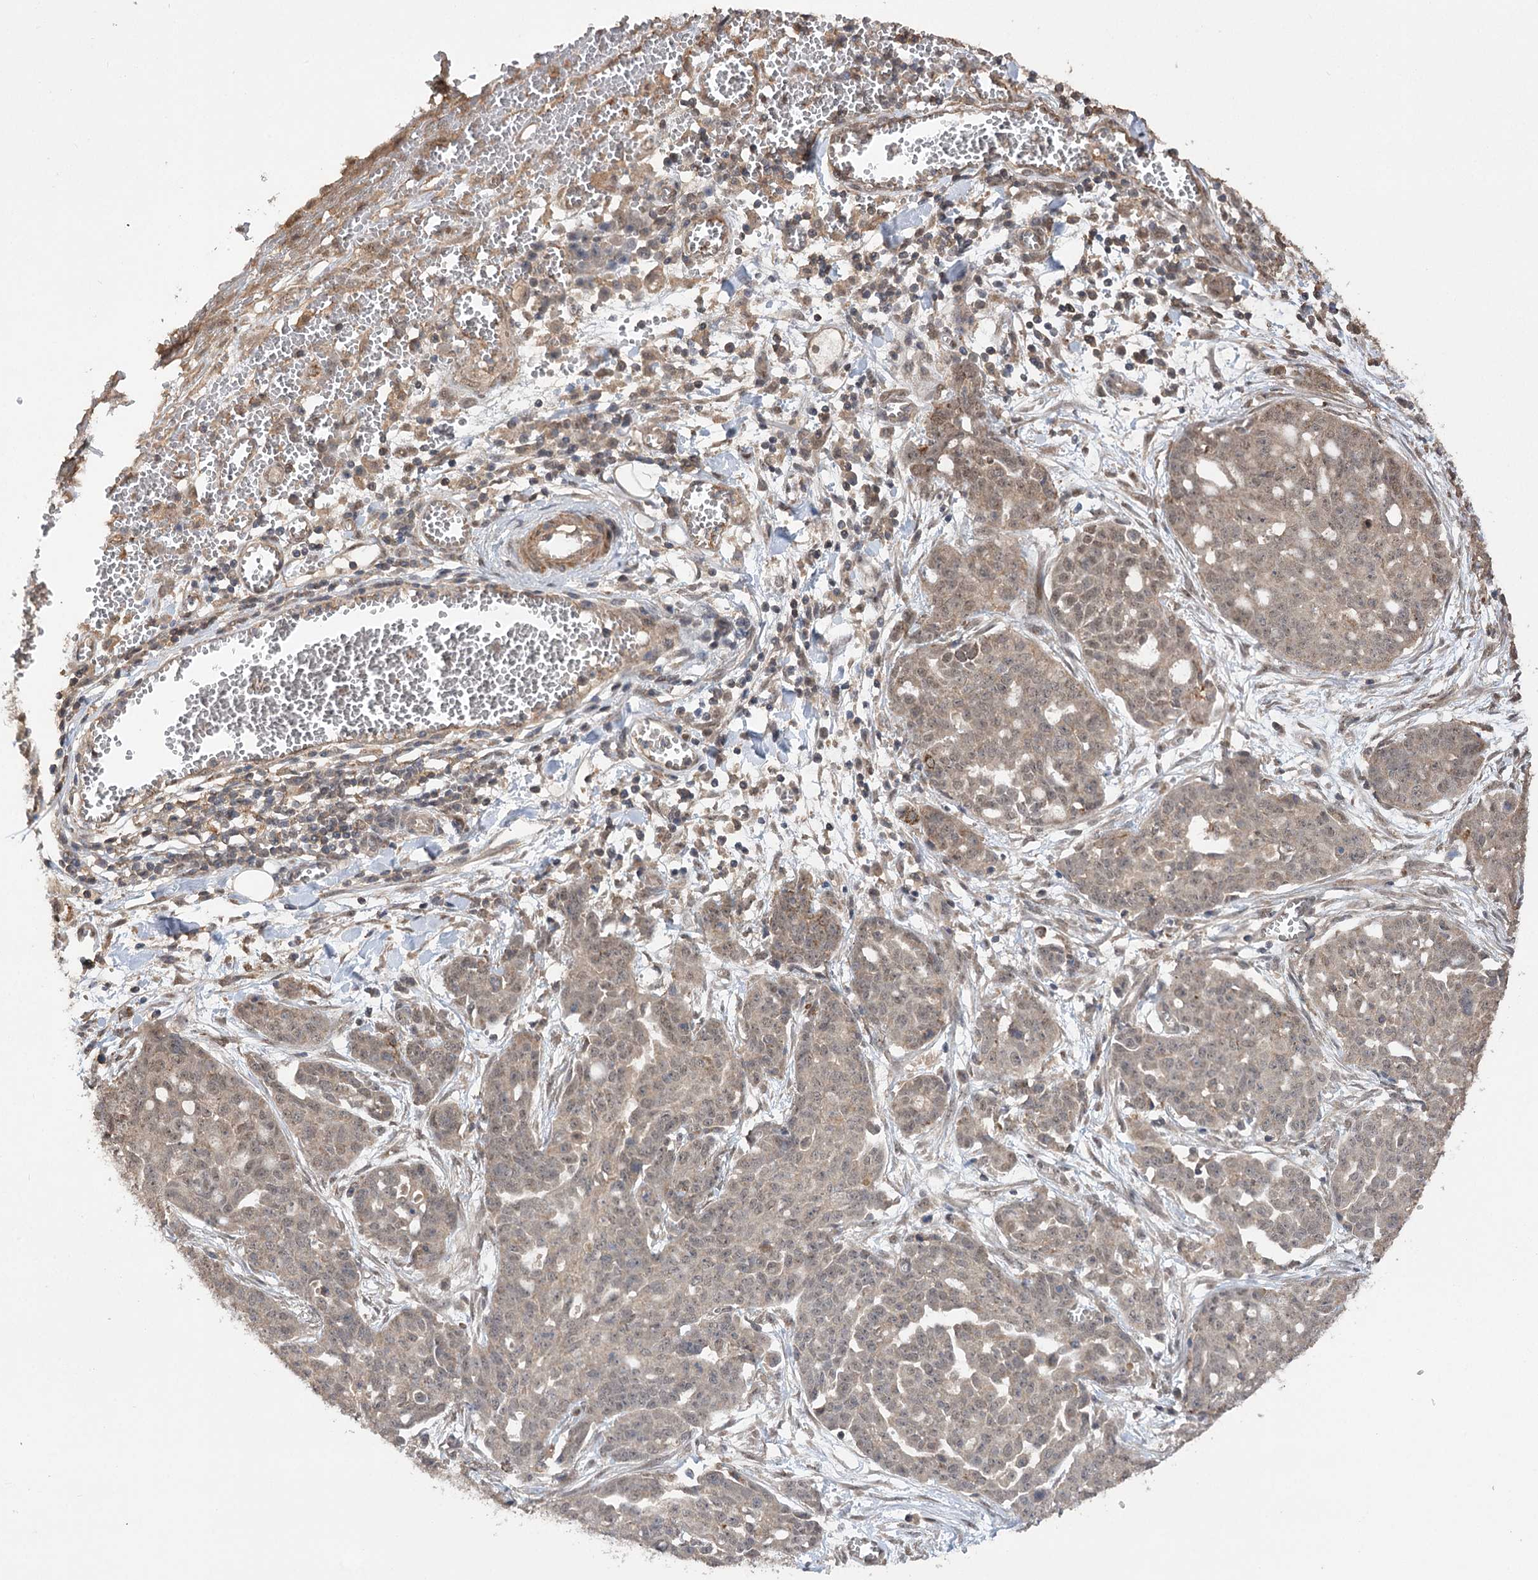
{"staining": {"intensity": "moderate", "quantity": ">75%", "location": "cytoplasmic/membranous,nuclear"}, "tissue": "ovarian cancer", "cell_type": "Tumor cells", "image_type": "cancer", "snomed": [{"axis": "morphology", "description": "Cystadenocarcinoma, serous, NOS"}, {"axis": "topography", "description": "Soft tissue"}, {"axis": "topography", "description": "Ovary"}], "caption": "The micrograph exhibits immunohistochemical staining of ovarian serous cystadenocarcinoma. There is moderate cytoplasmic/membranous and nuclear expression is present in approximately >75% of tumor cells. Immunohistochemistry (ihc) stains the protein of interest in brown and the nuclei are stained blue.", "gene": "TENM2", "patient": {"sex": "female", "age": 57}}